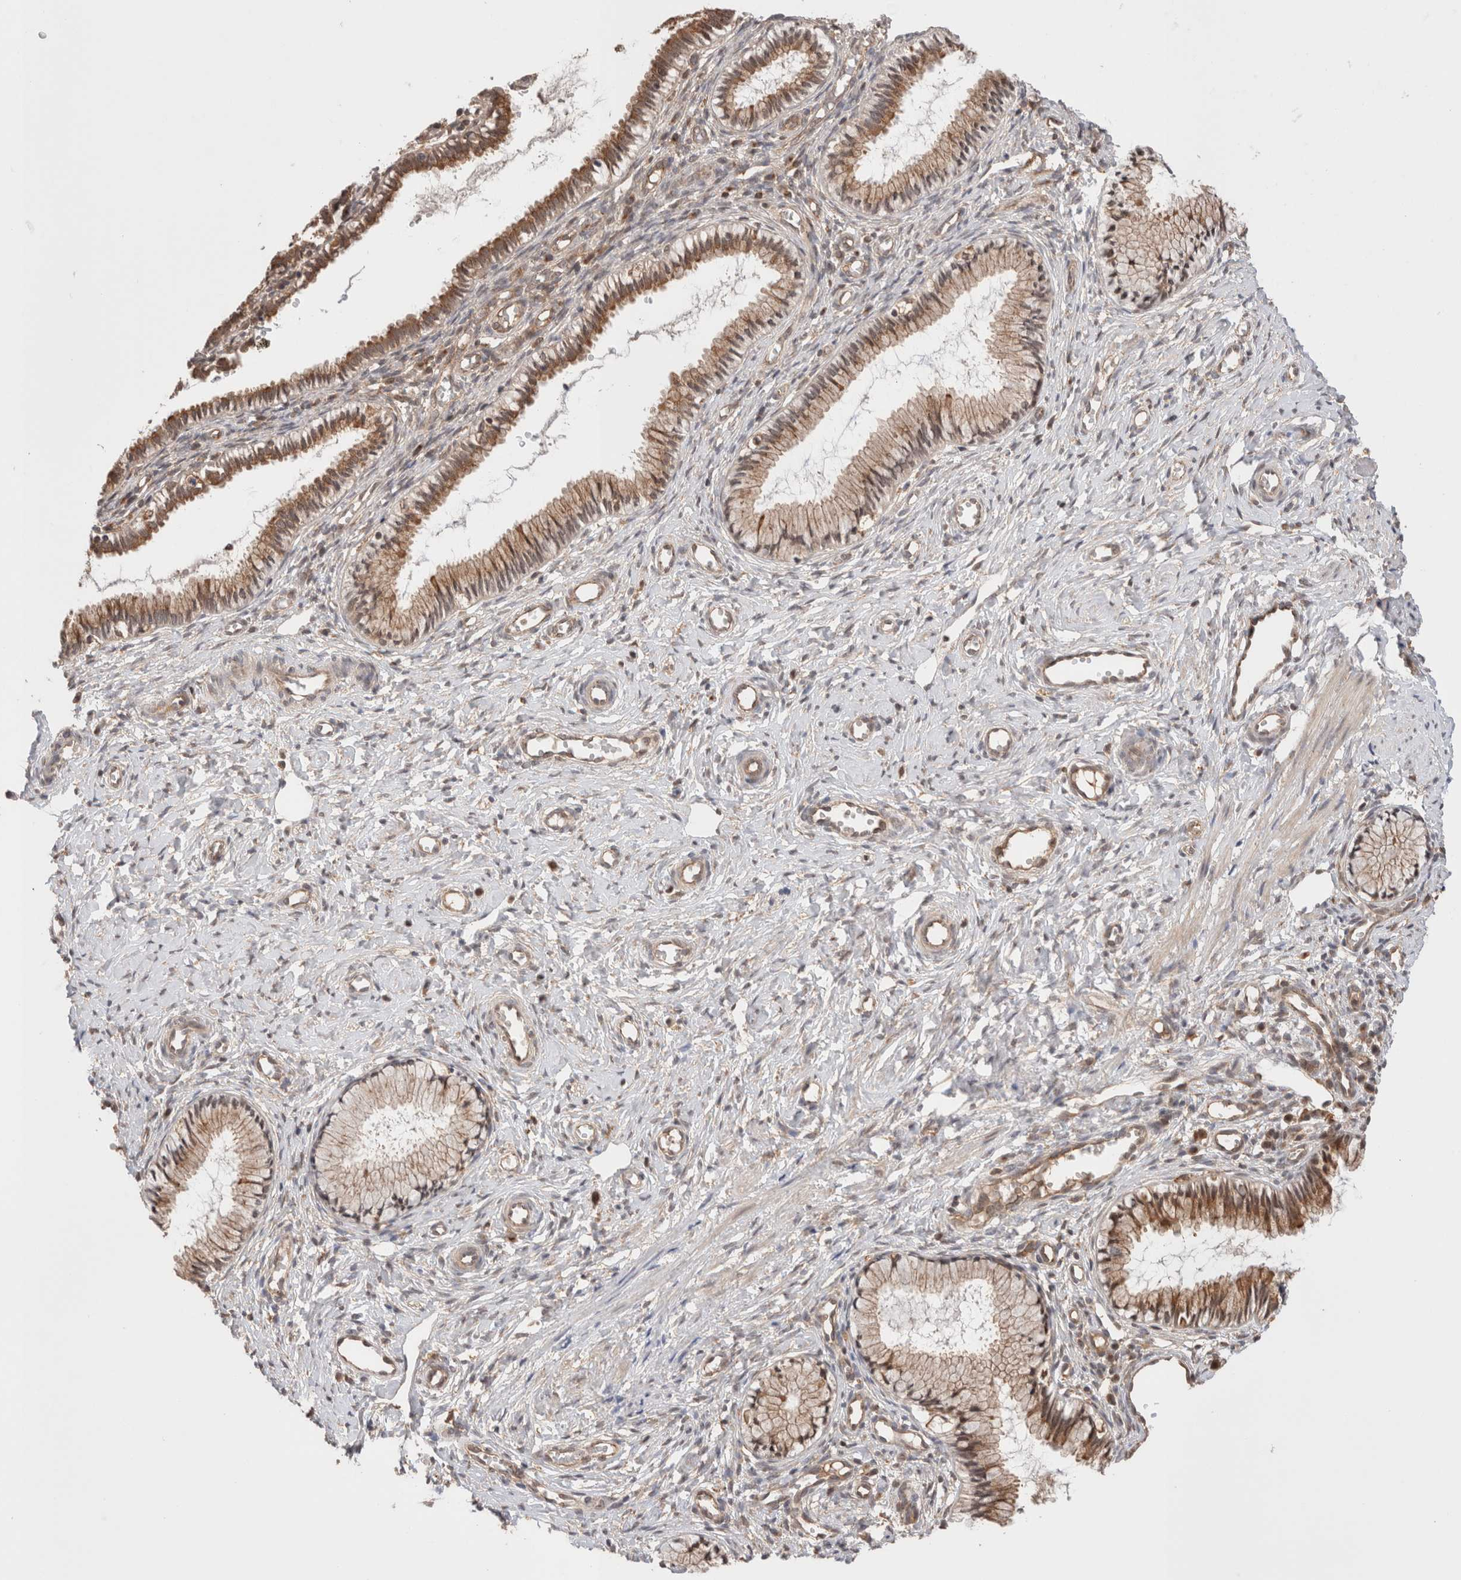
{"staining": {"intensity": "moderate", "quantity": ">75%", "location": "cytoplasmic/membranous"}, "tissue": "cervix", "cell_type": "Glandular cells", "image_type": "normal", "snomed": [{"axis": "morphology", "description": "Normal tissue, NOS"}, {"axis": "topography", "description": "Cervix"}], "caption": "The micrograph reveals a brown stain indicating the presence of a protein in the cytoplasmic/membranous of glandular cells in cervix. (brown staining indicates protein expression, while blue staining denotes nuclei).", "gene": "SIKE1", "patient": {"sex": "female", "age": 27}}